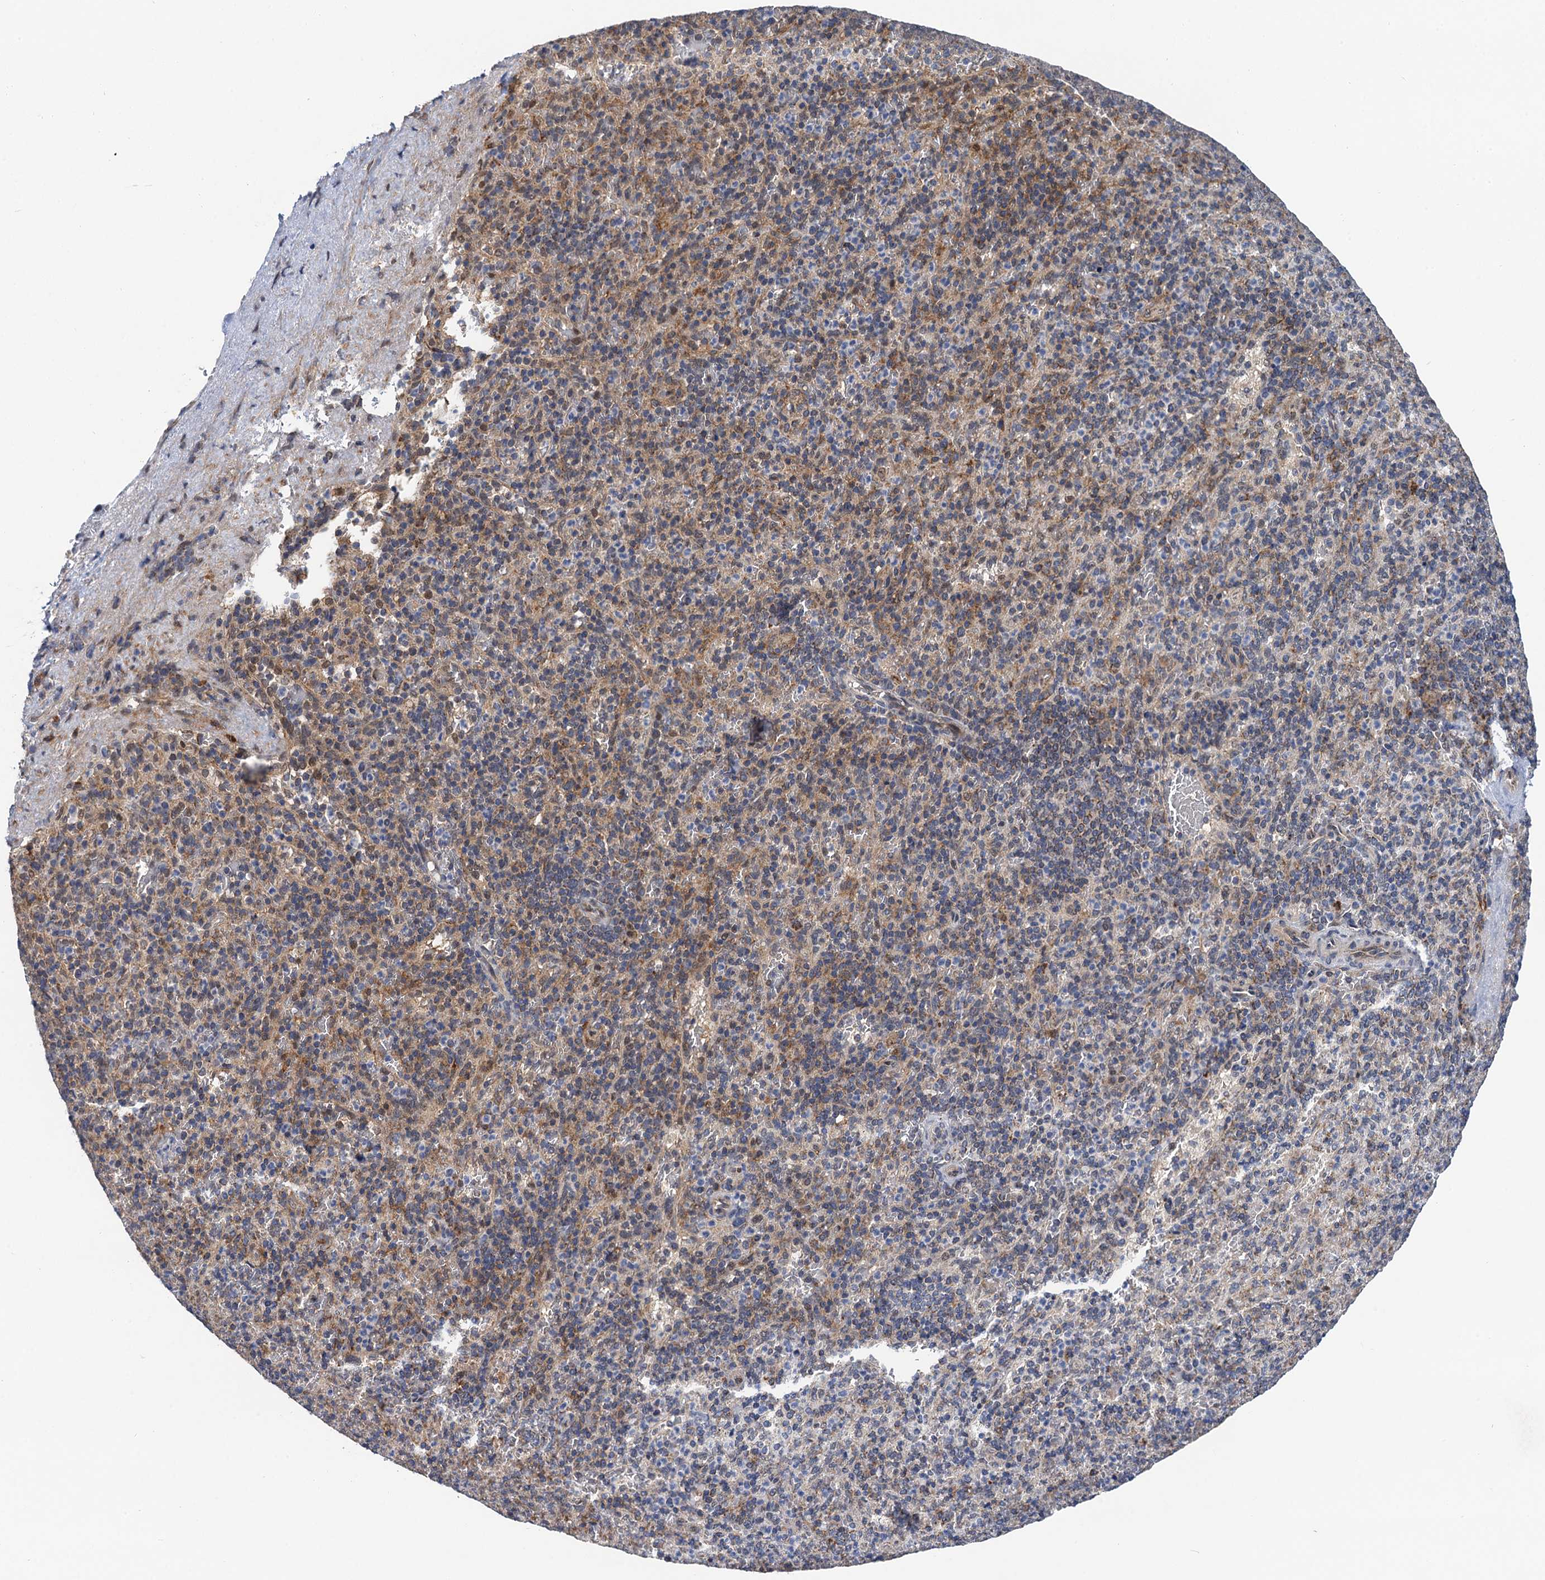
{"staining": {"intensity": "moderate", "quantity": "<25%", "location": "cytoplasmic/membranous"}, "tissue": "spleen", "cell_type": "Cells in red pulp", "image_type": "normal", "snomed": [{"axis": "morphology", "description": "Normal tissue, NOS"}, {"axis": "topography", "description": "Spleen"}], "caption": "High-power microscopy captured an IHC image of benign spleen, revealing moderate cytoplasmic/membranous staining in approximately <25% of cells in red pulp.", "gene": "CMPK2", "patient": {"sex": "male", "age": 82}}